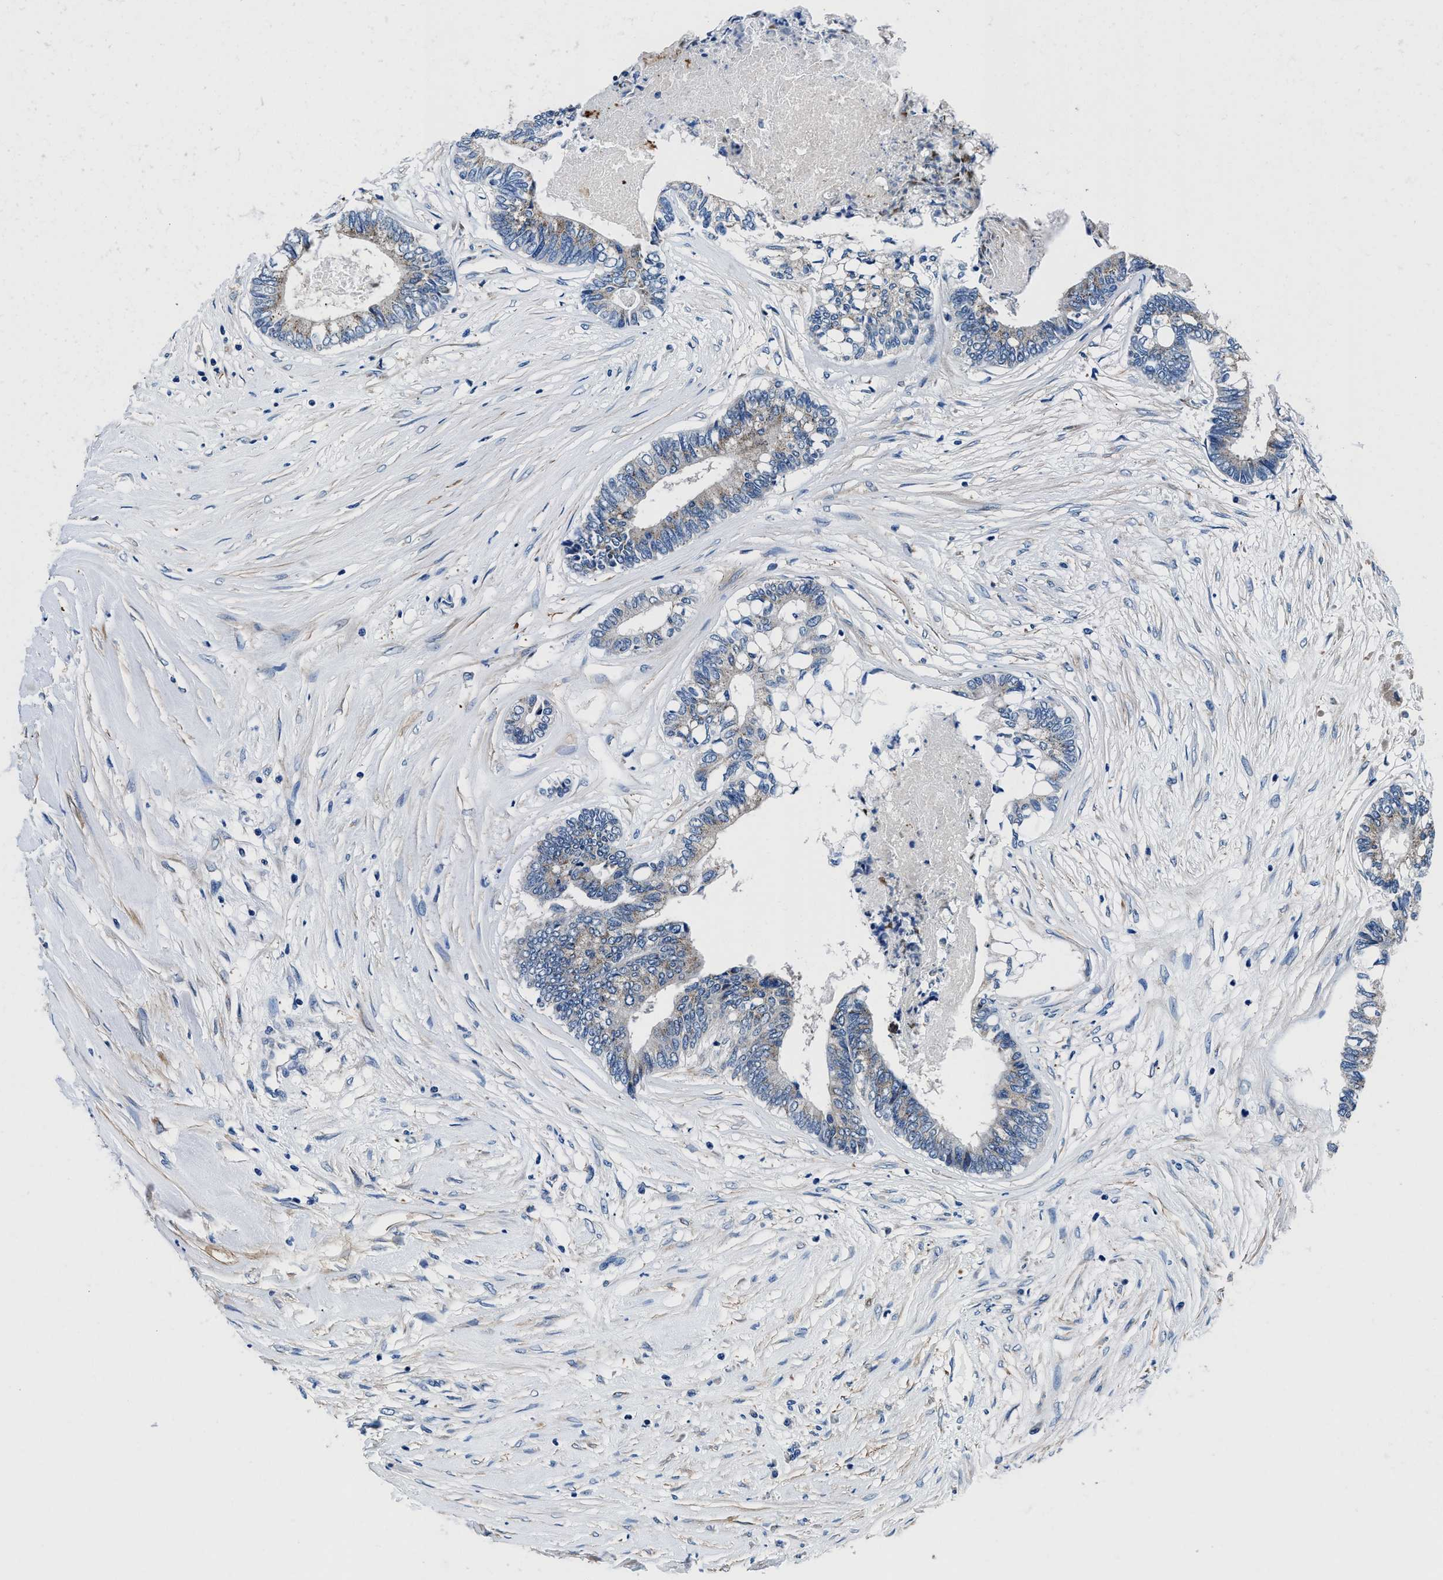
{"staining": {"intensity": "weak", "quantity": "25%-75%", "location": "cytoplasmic/membranous"}, "tissue": "colorectal cancer", "cell_type": "Tumor cells", "image_type": "cancer", "snomed": [{"axis": "morphology", "description": "Adenocarcinoma, NOS"}, {"axis": "topography", "description": "Rectum"}], "caption": "An IHC micrograph of neoplastic tissue is shown. Protein staining in brown shows weak cytoplasmic/membranous positivity in colorectal cancer within tumor cells.", "gene": "NEU1", "patient": {"sex": "male", "age": 63}}